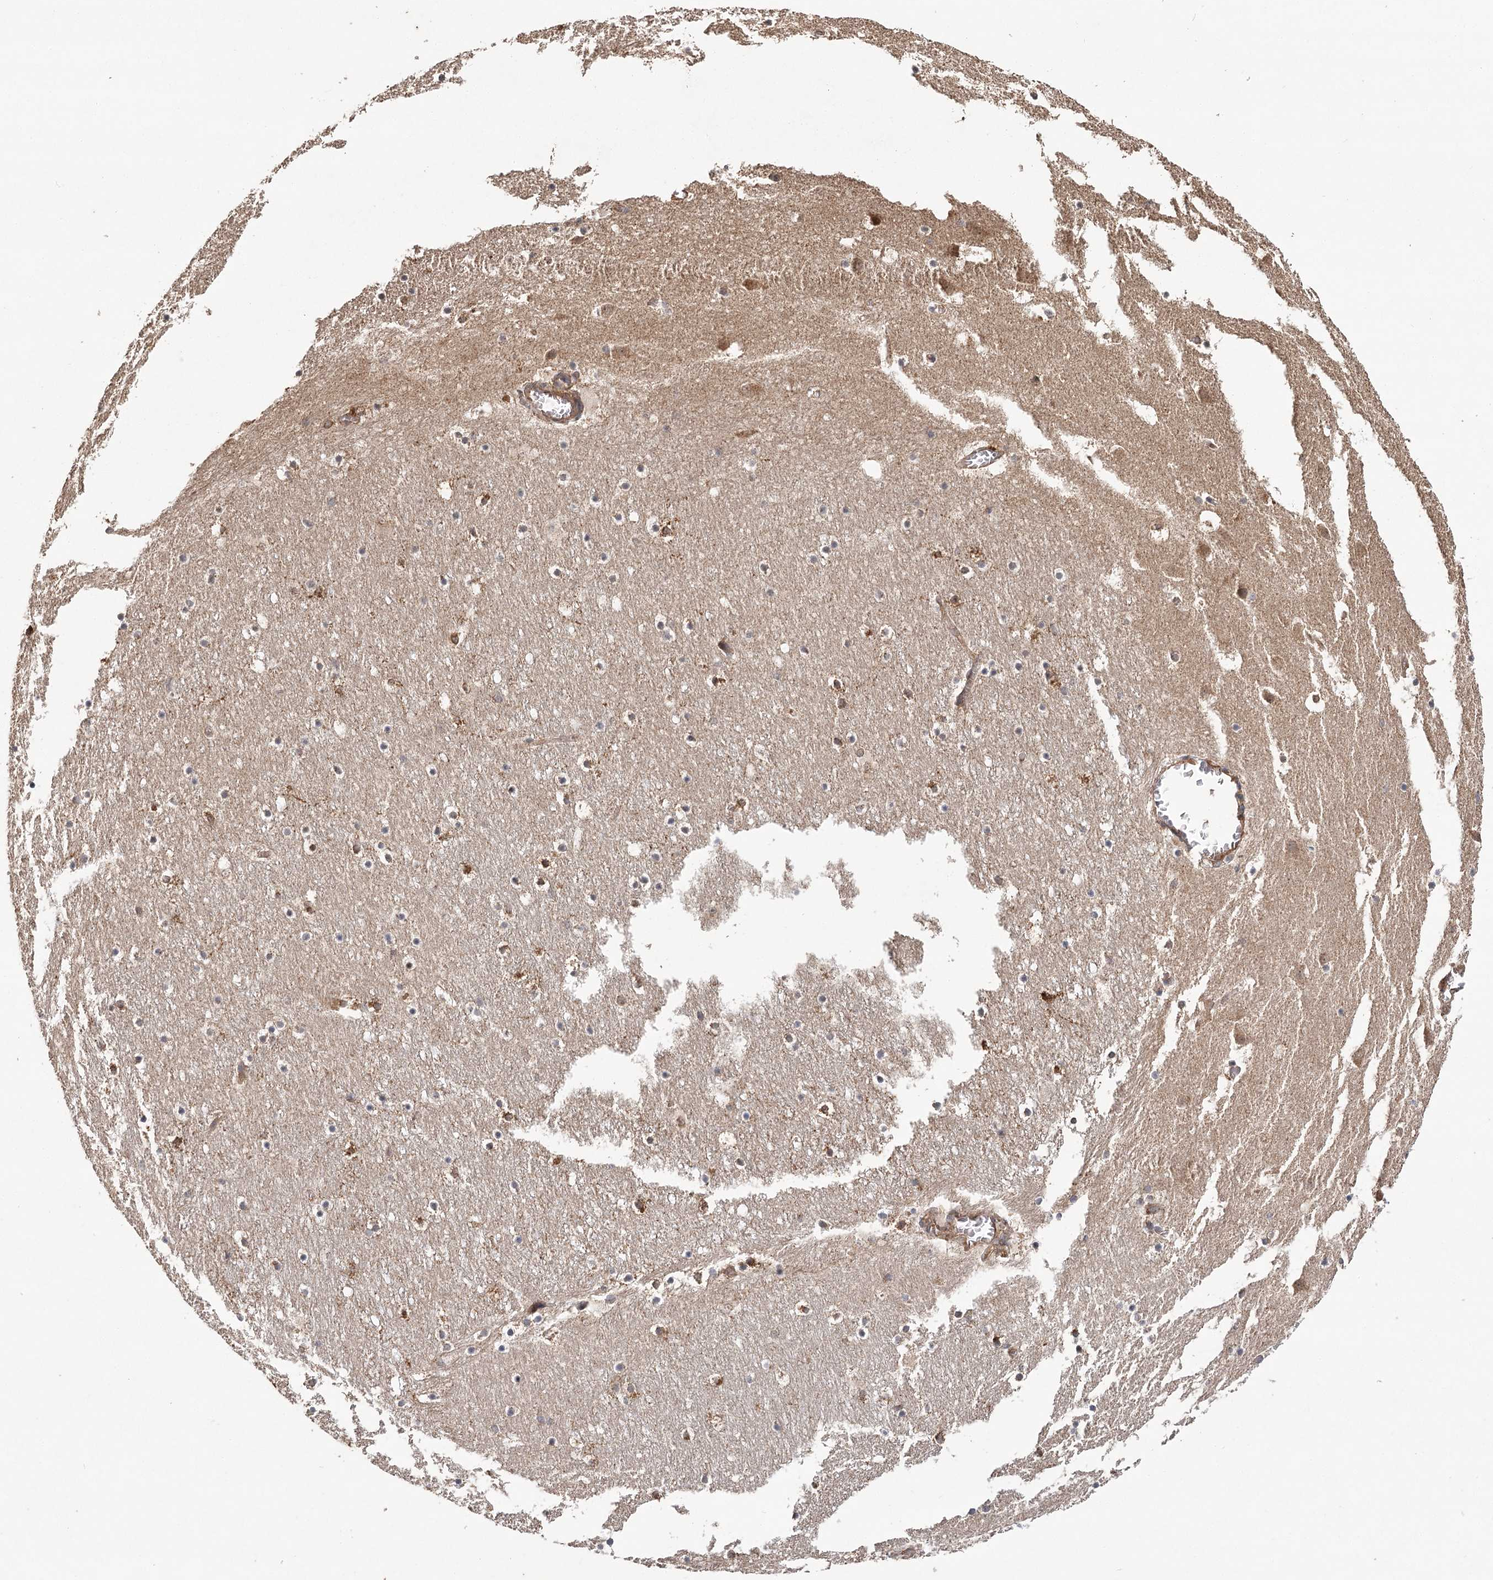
{"staining": {"intensity": "moderate", "quantity": "25%-75%", "location": "cytoplasmic/membranous"}, "tissue": "caudate", "cell_type": "Glial cells", "image_type": "normal", "snomed": [{"axis": "morphology", "description": "Normal tissue, NOS"}, {"axis": "topography", "description": "Lateral ventricle wall"}], "caption": "DAB immunohistochemical staining of benign caudate displays moderate cytoplasmic/membranous protein staining in approximately 25%-75% of glial cells.", "gene": "LSS", "patient": {"sex": "male", "age": 45}}